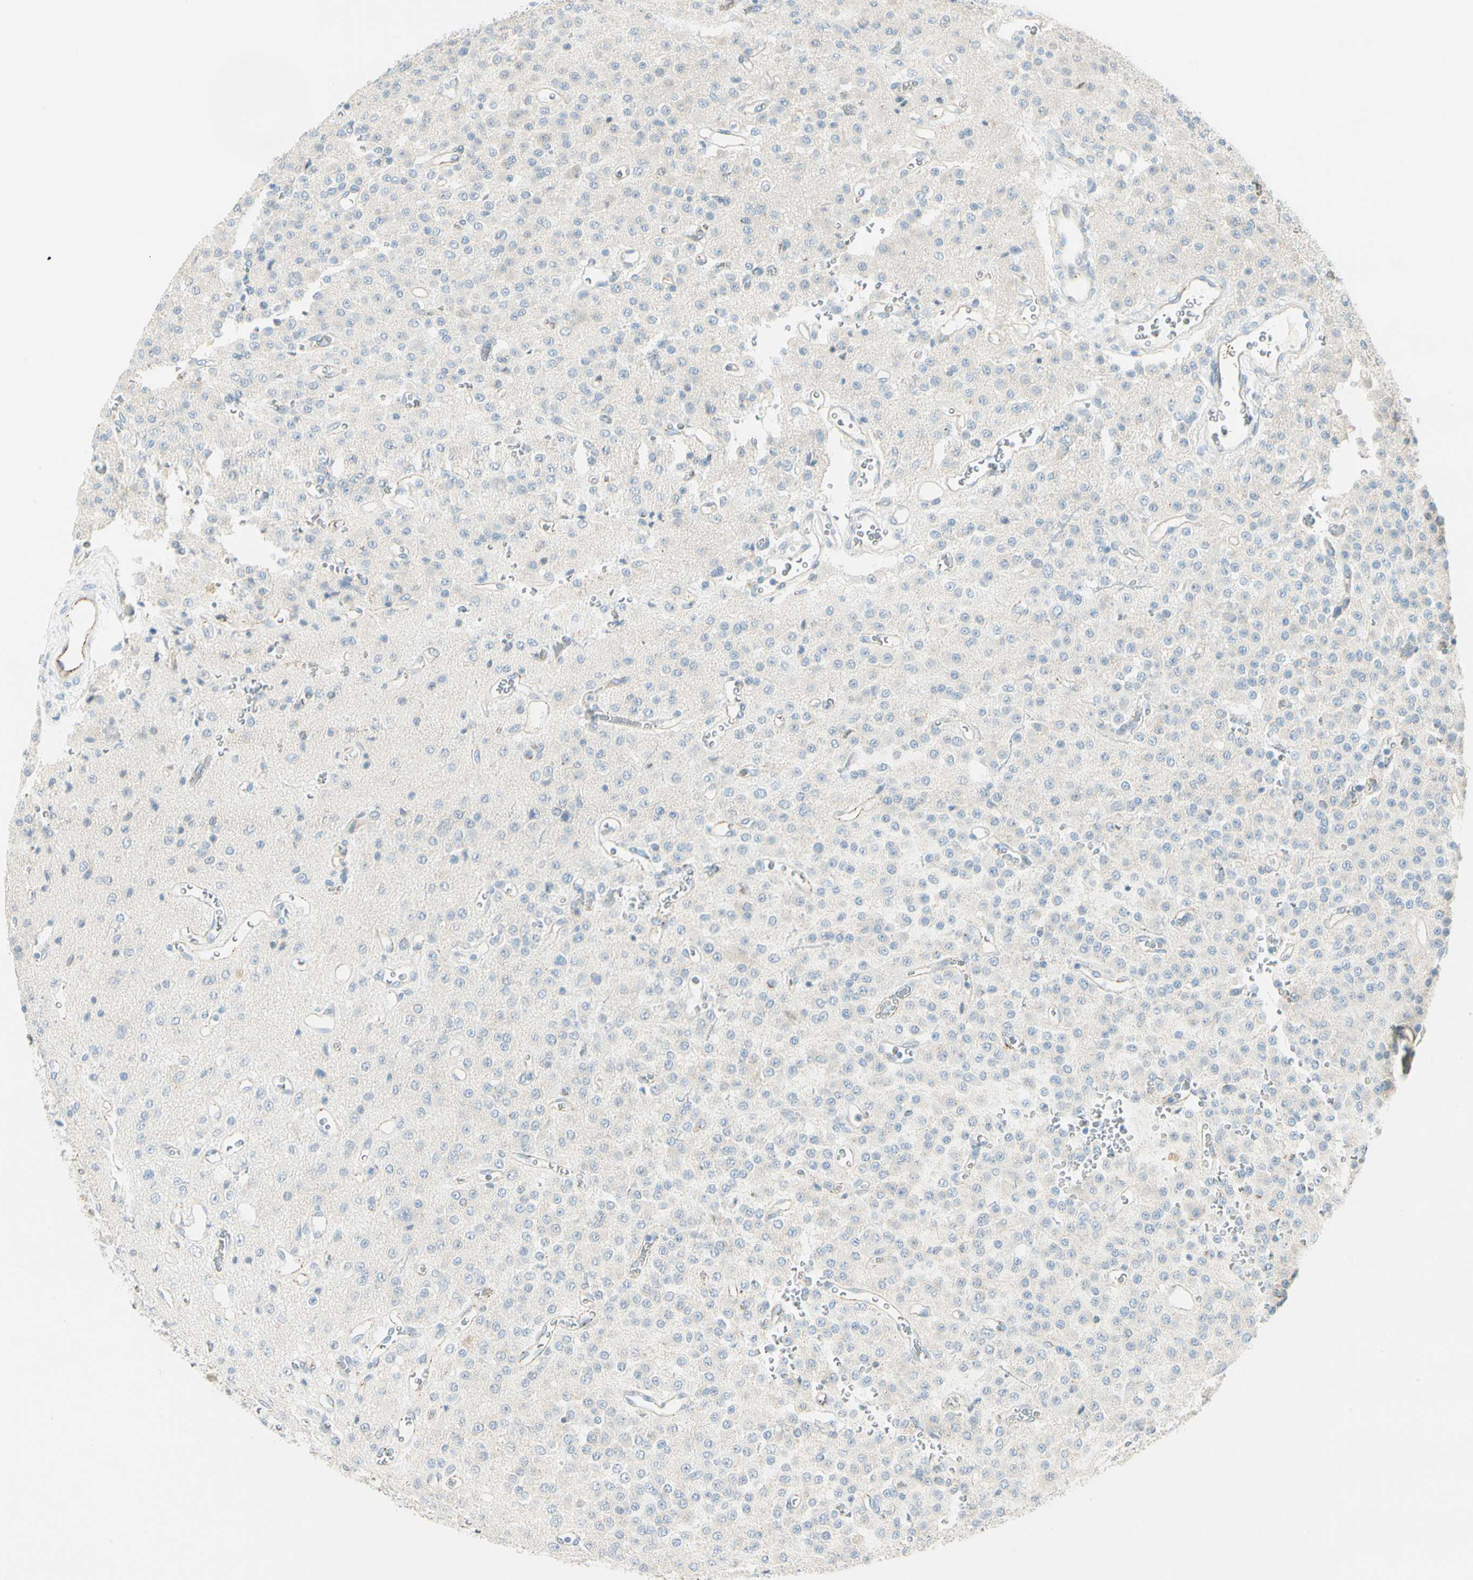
{"staining": {"intensity": "negative", "quantity": "none", "location": "none"}, "tissue": "glioma", "cell_type": "Tumor cells", "image_type": "cancer", "snomed": [{"axis": "morphology", "description": "Glioma, malignant, Low grade"}, {"axis": "topography", "description": "Brain"}], "caption": "Tumor cells show no significant protein expression in glioma.", "gene": "VPS9D1", "patient": {"sex": "male", "age": 38}}